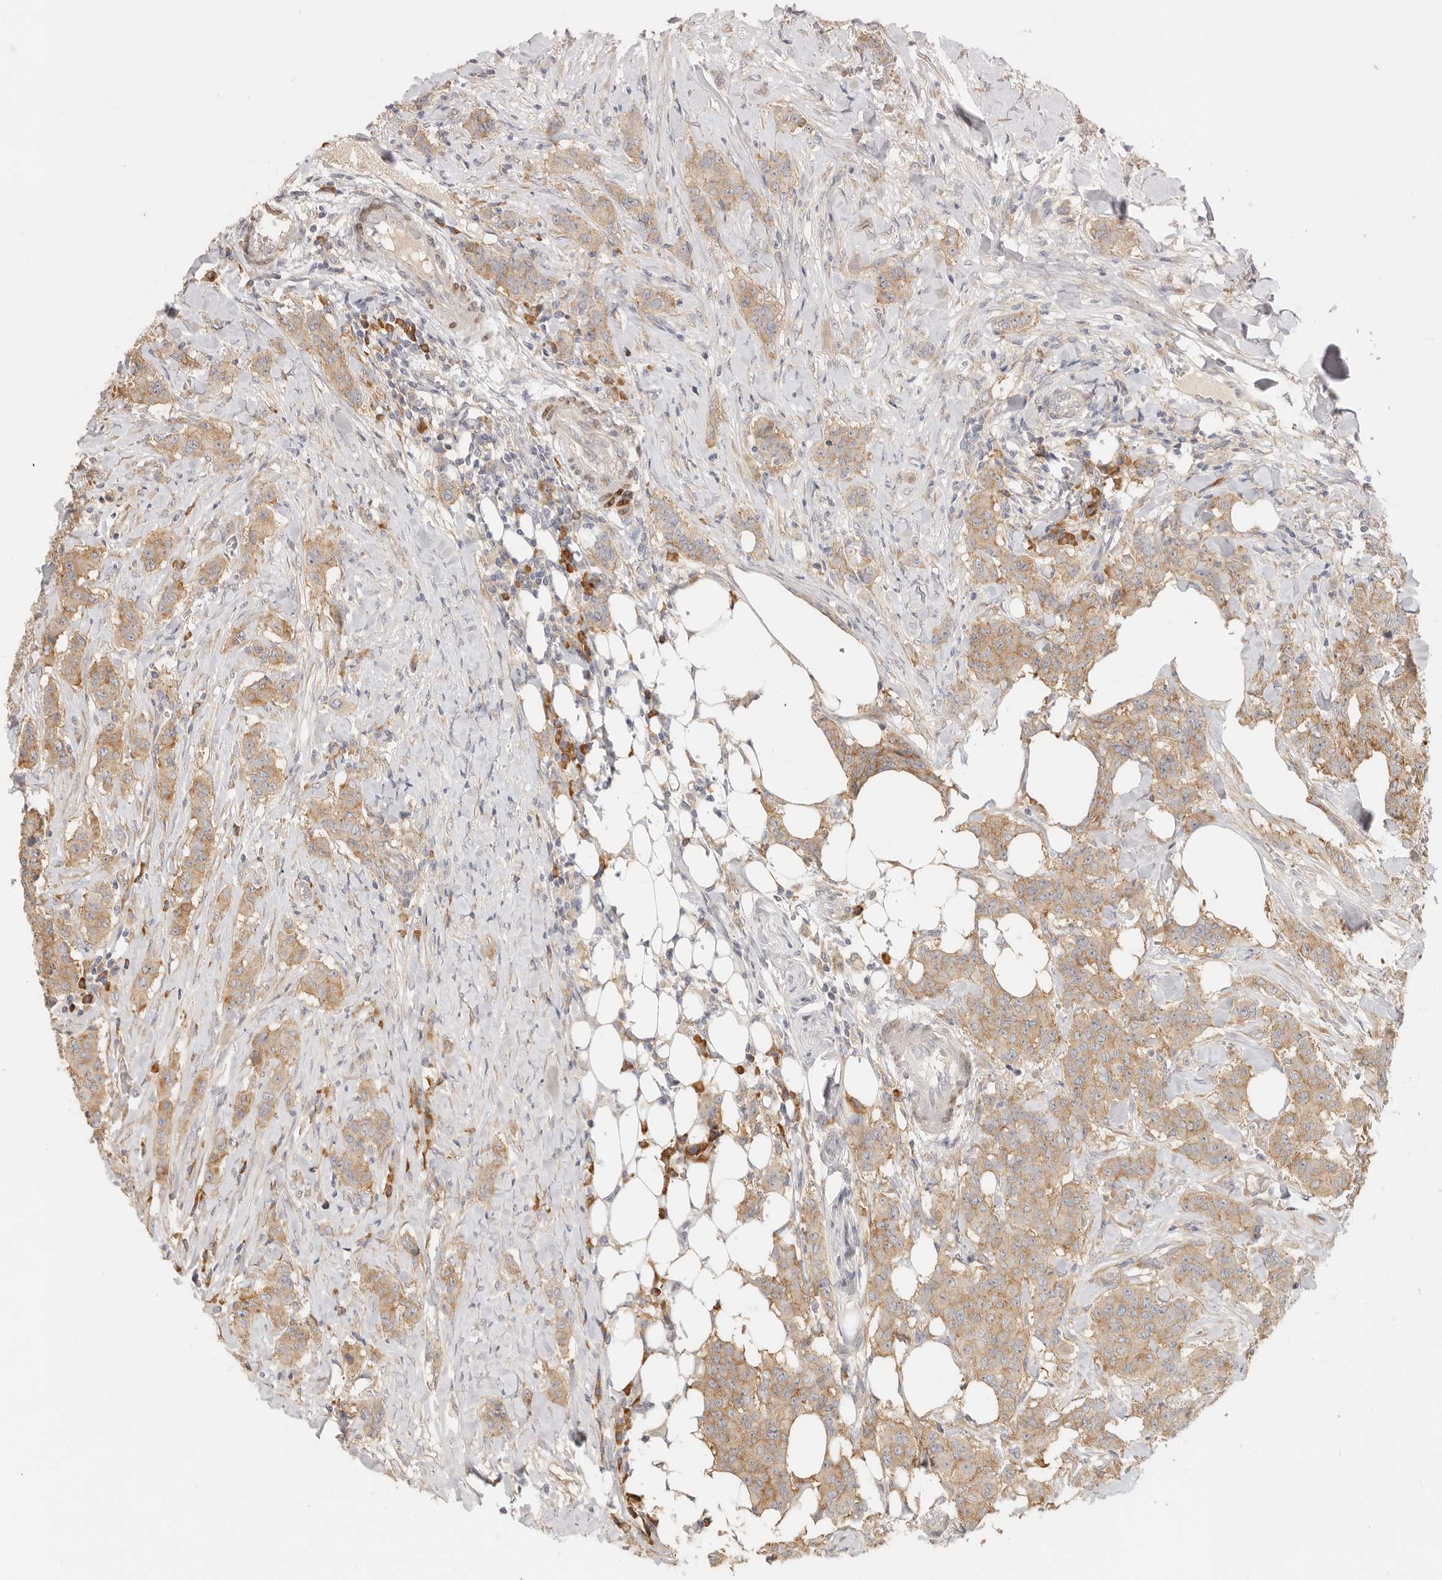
{"staining": {"intensity": "moderate", "quantity": ">75%", "location": "cytoplasmic/membranous"}, "tissue": "breast cancer", "cell_type": "Tumor cells", "image_type": "cancer", "snomed": [{"axis": "morphology", "description": "Duct carcinoma"}, {"axis": "topography", "description": "Breast"}], "caption": "Human breast cancer stained with a brown dye displays moderate cytoplasmic/membranous positive positivity in approximately >75% of tumor cells.", "gene": "PABPC4", "patient": {"sex": "female", "age": 40}}